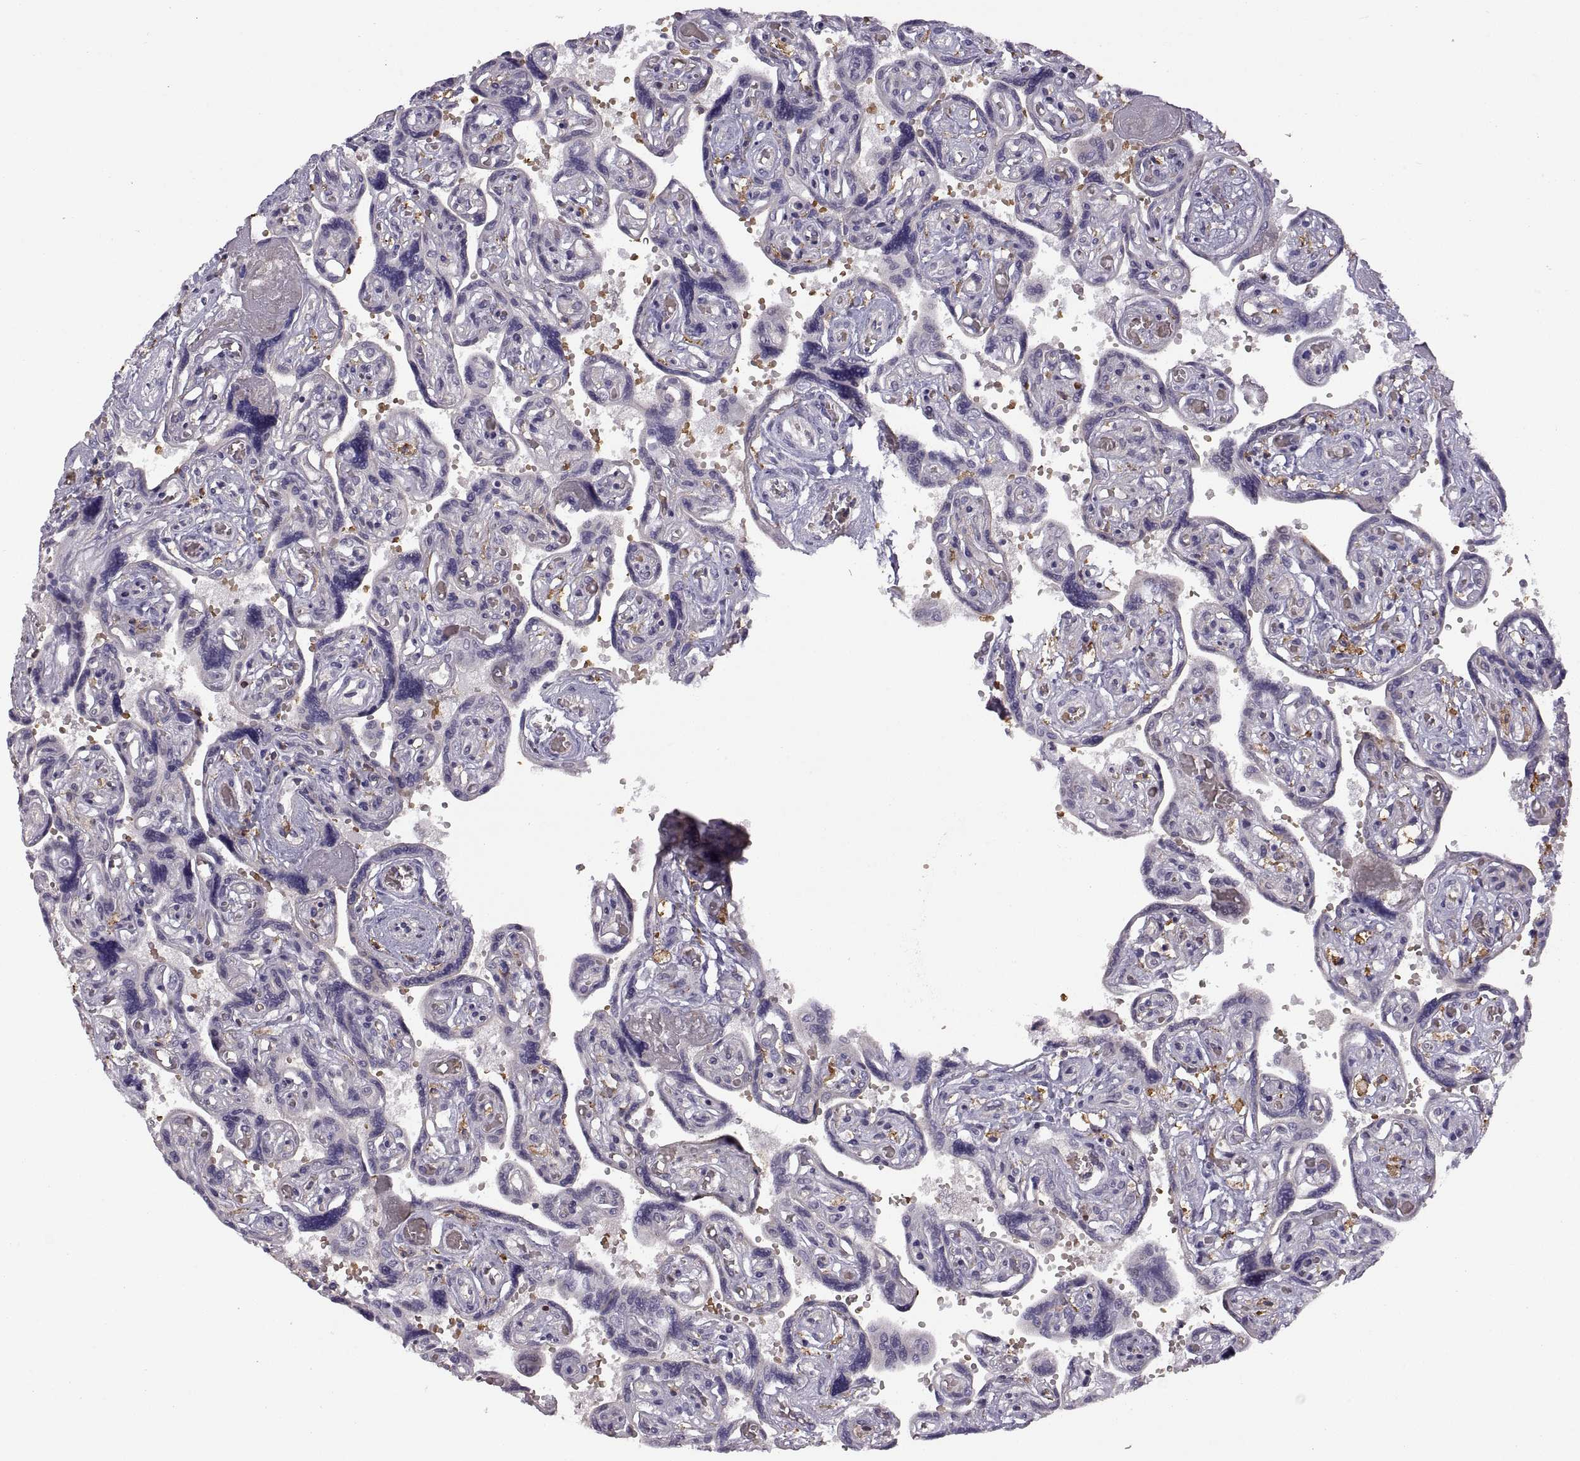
{"staining": {"intensity": "negative", "quantity": "none", "location": "none"}, "tissue": "placenta", "cell_type": "Decidual cells", "image_type": "normal", "snomed": [{"axis": "morphology", "description": "Normal tissue, NOS"}, {"axis": "topography", "description": "Placenta"}], "caption": "Decidual cells are negative for brown protein staining in unremarkable placenta. Brightfield microscopy of immunohistochemistry (IHC) stained with DAB (brown) and hematoxylin (blue), captured at high magnification.", "gene": "MEIOC", "patient": {"sex": "female", "age": 32}}